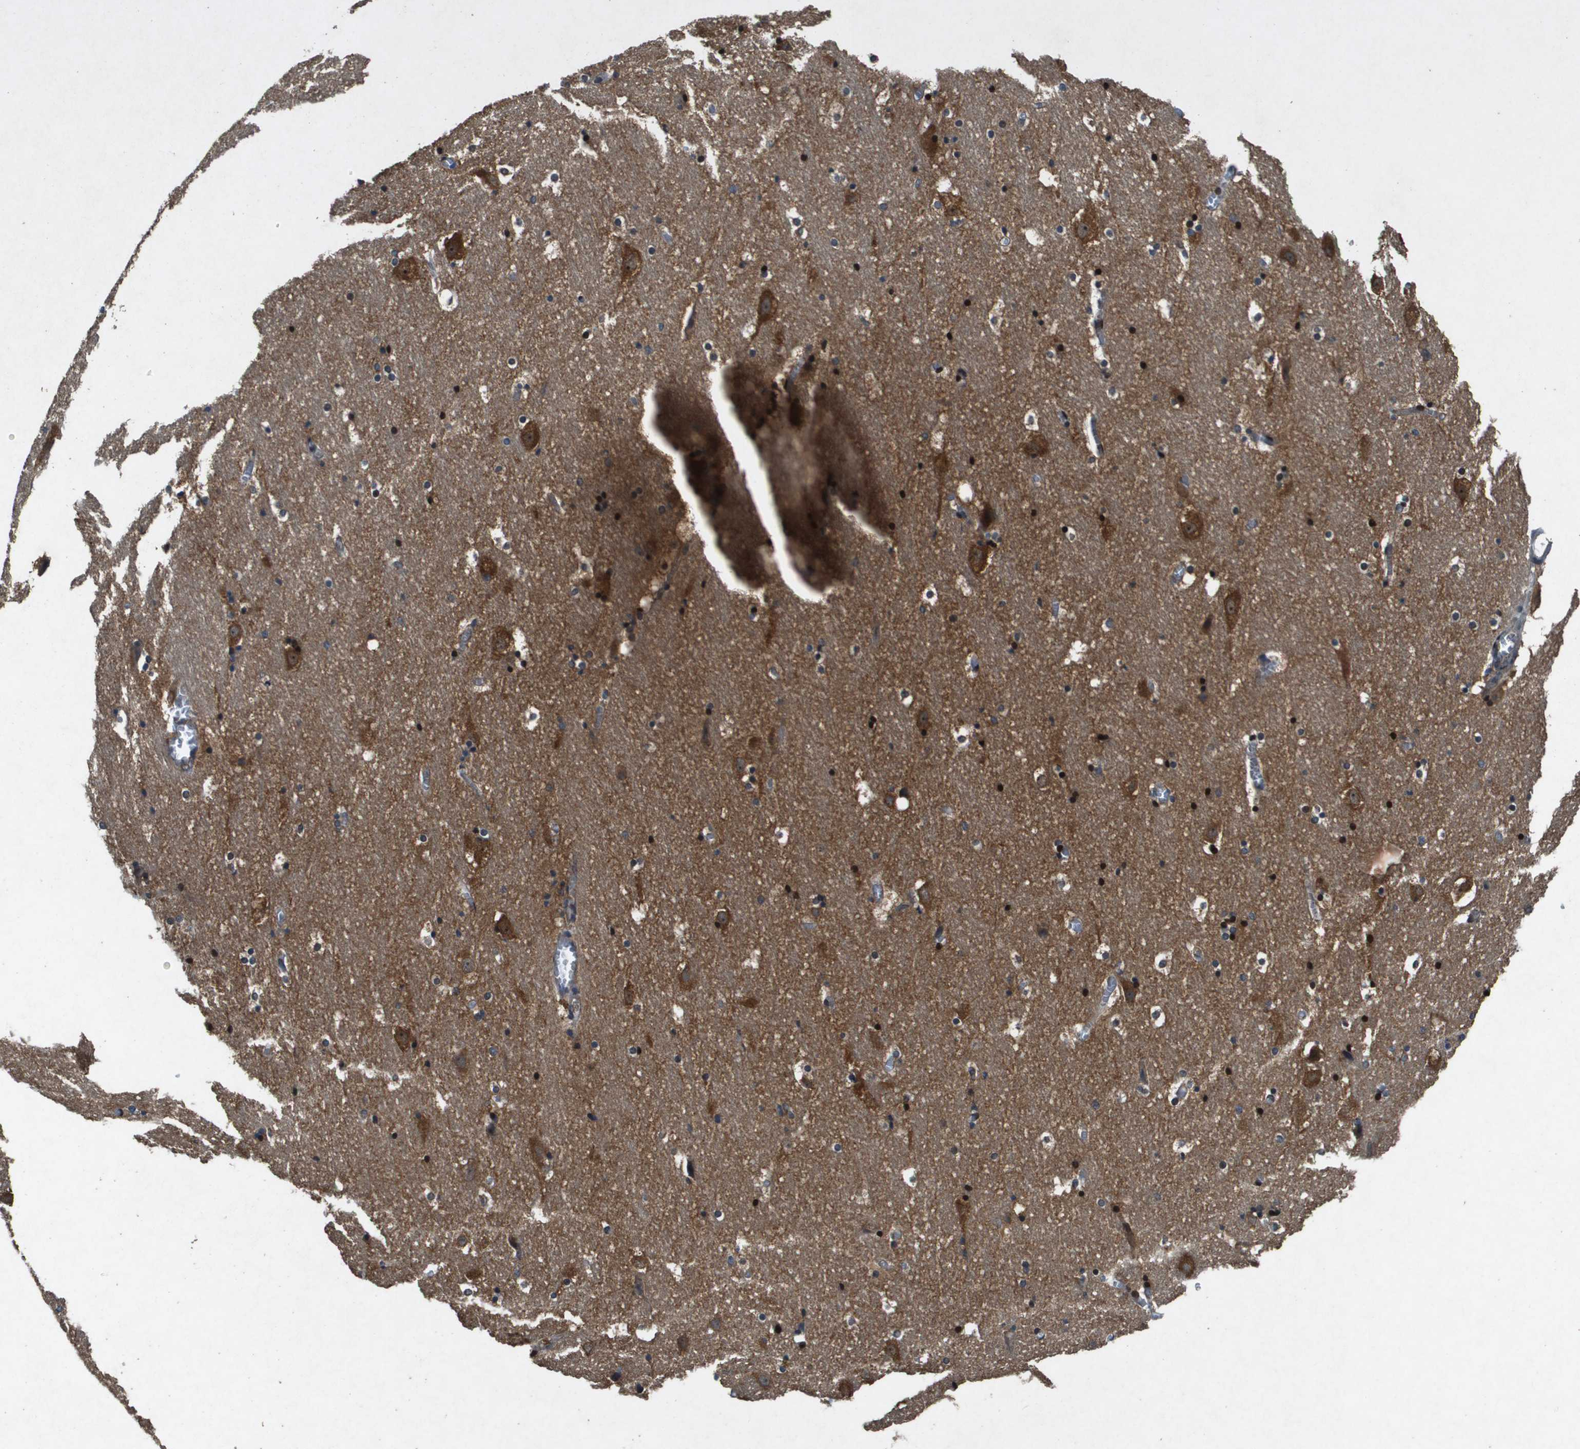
{"staining": {"intensity": "strong", "quantity": "25%-75%", "location": "cytoplasmic/membranous,nuclear"}, "tissue": "hippocampus", "cell_type": "Glial cells", "image_type": "normal", "snomed": [{"axis": "morphology", "description": "Normal tissue, NOS"}, {"axis": "topography", "description": "Hippocampus"}], "caption": "Brown immunohistochemical staining in normal human hippocampus displays strong cytoplasmic/membranous,nuclear staining in about 25%-75% of glial cells. The staining was performed using DAB (3,3'-diaminobenzidine), with brown indicating positive protein expression. Nuclei are stained blue with hematoxylin.", "gene": "PTPRT", "patient": {"sex": "male", "age": 45}}